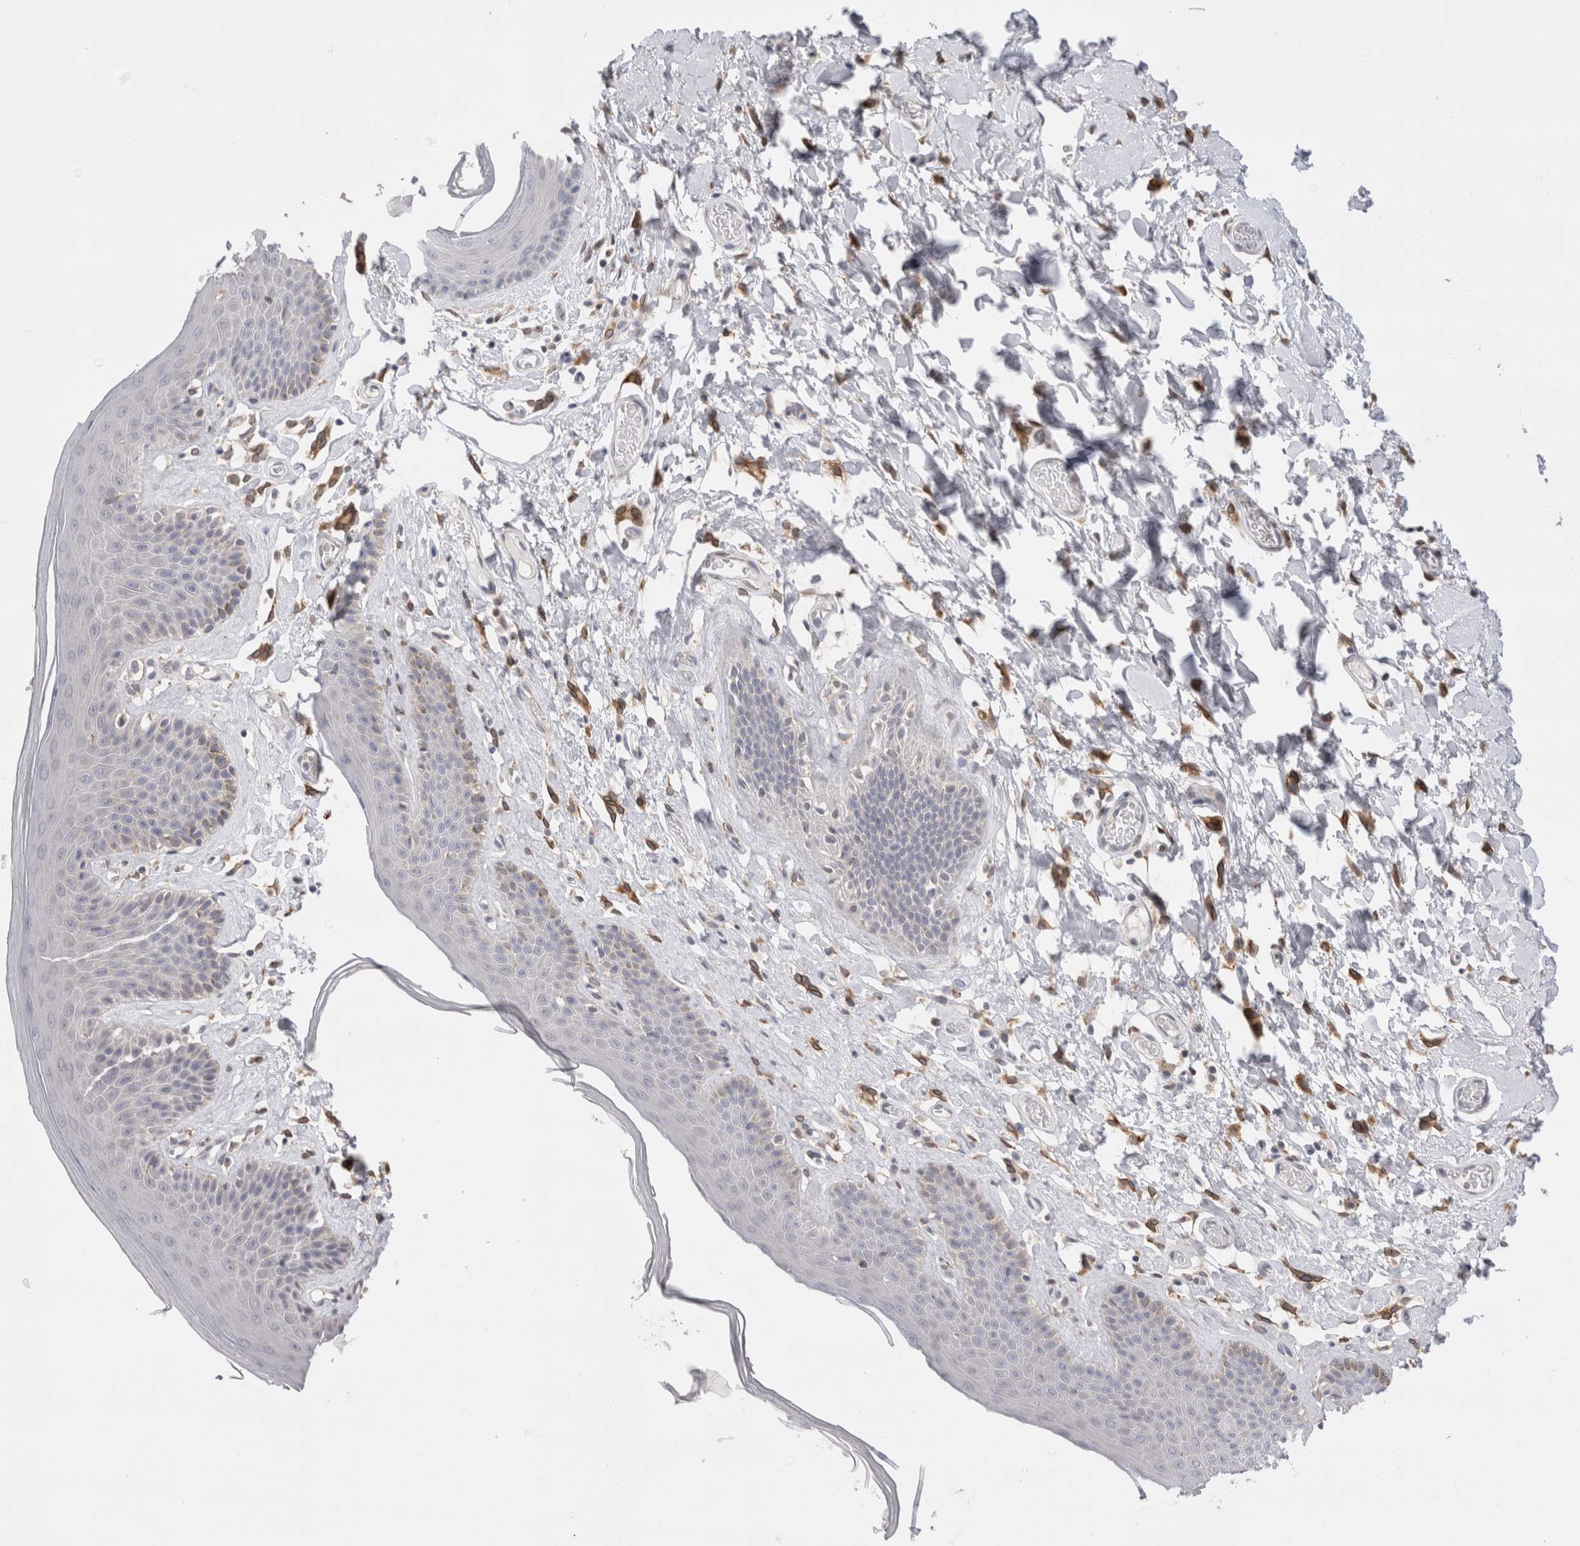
{"staining": {"intensity": "weak", "quantity": "<25%", "location": "cytoplasmic/membranous"}, "tissue": "skin", "cell_type": "Epidermal cells", "image_type": "normal", "snomed": [{"axis": "morphology", "description": "Normal tissue, NOS"}, {"axis": "topography", "description": "Vulva"}], "caption": "An IHC histopathology image of normal skin is shown. There is no staining in epidermal cells of skin.", "gene": "VCPIP1", "patient": {"sex": "female", "age": 73}}